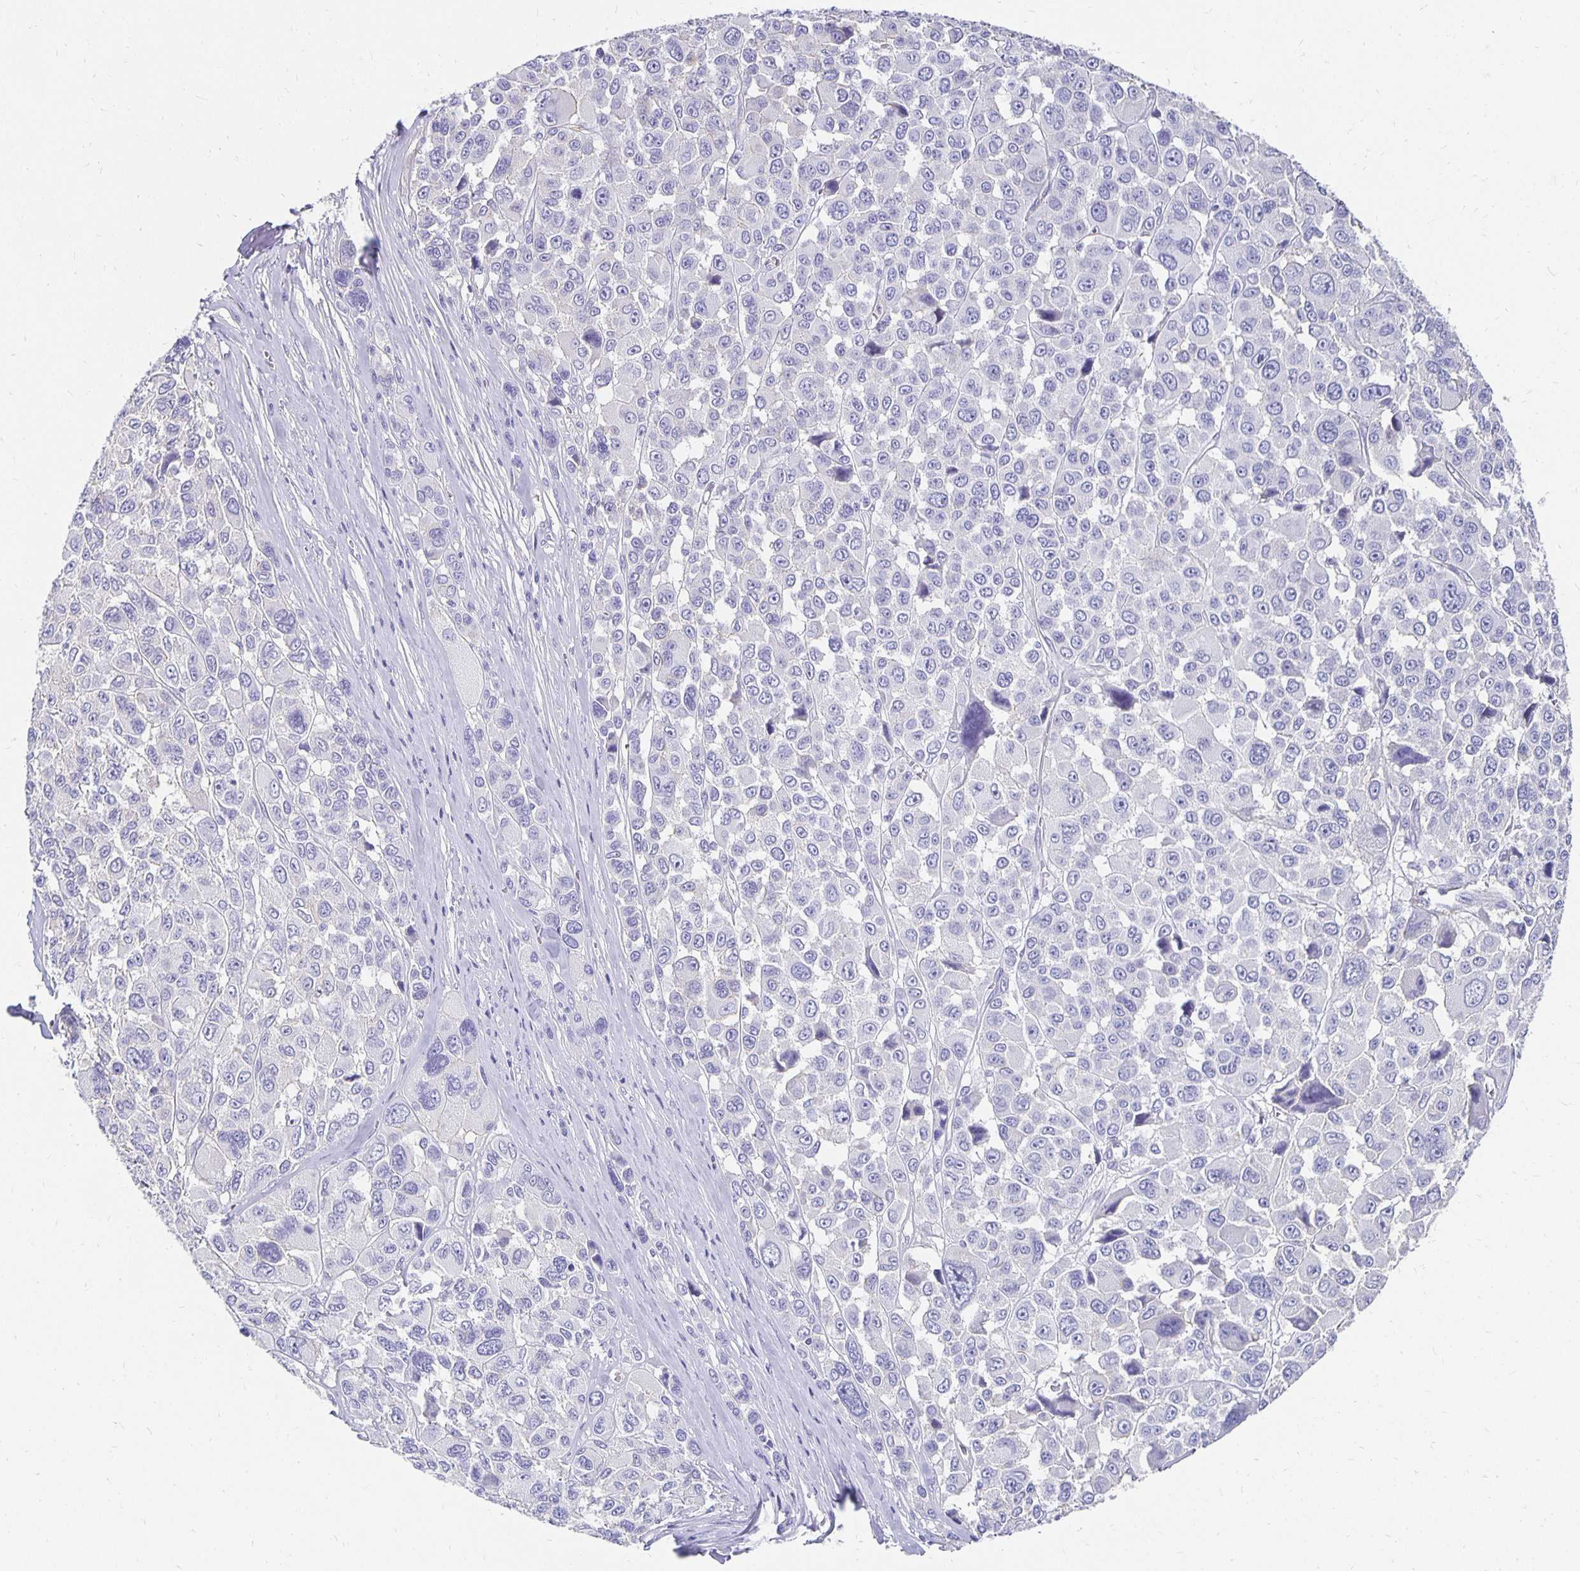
{"staining": {"intensity": "negative", "quantity": "none", "location": "none"}, "tissue": "melanoma", "cell_type": "Tumor cells", "image_type": "cancer", "snomed": [{"axis": "morphology", "description": "Malignant melanoma, NOS"}, {"axis": "topography", "description": "Skin"}], "caption": "There is no significant positivity in tumor cells of melanoma. The staining was performed using DAB (3,3'-diaminobenzidine) to visualize the protein expression in brown, while the nuclei were stained in blue with hematoxylin (Magnification: 20x).", "gene": "APOB", "patient": {"sex": "female", "age": 66}}